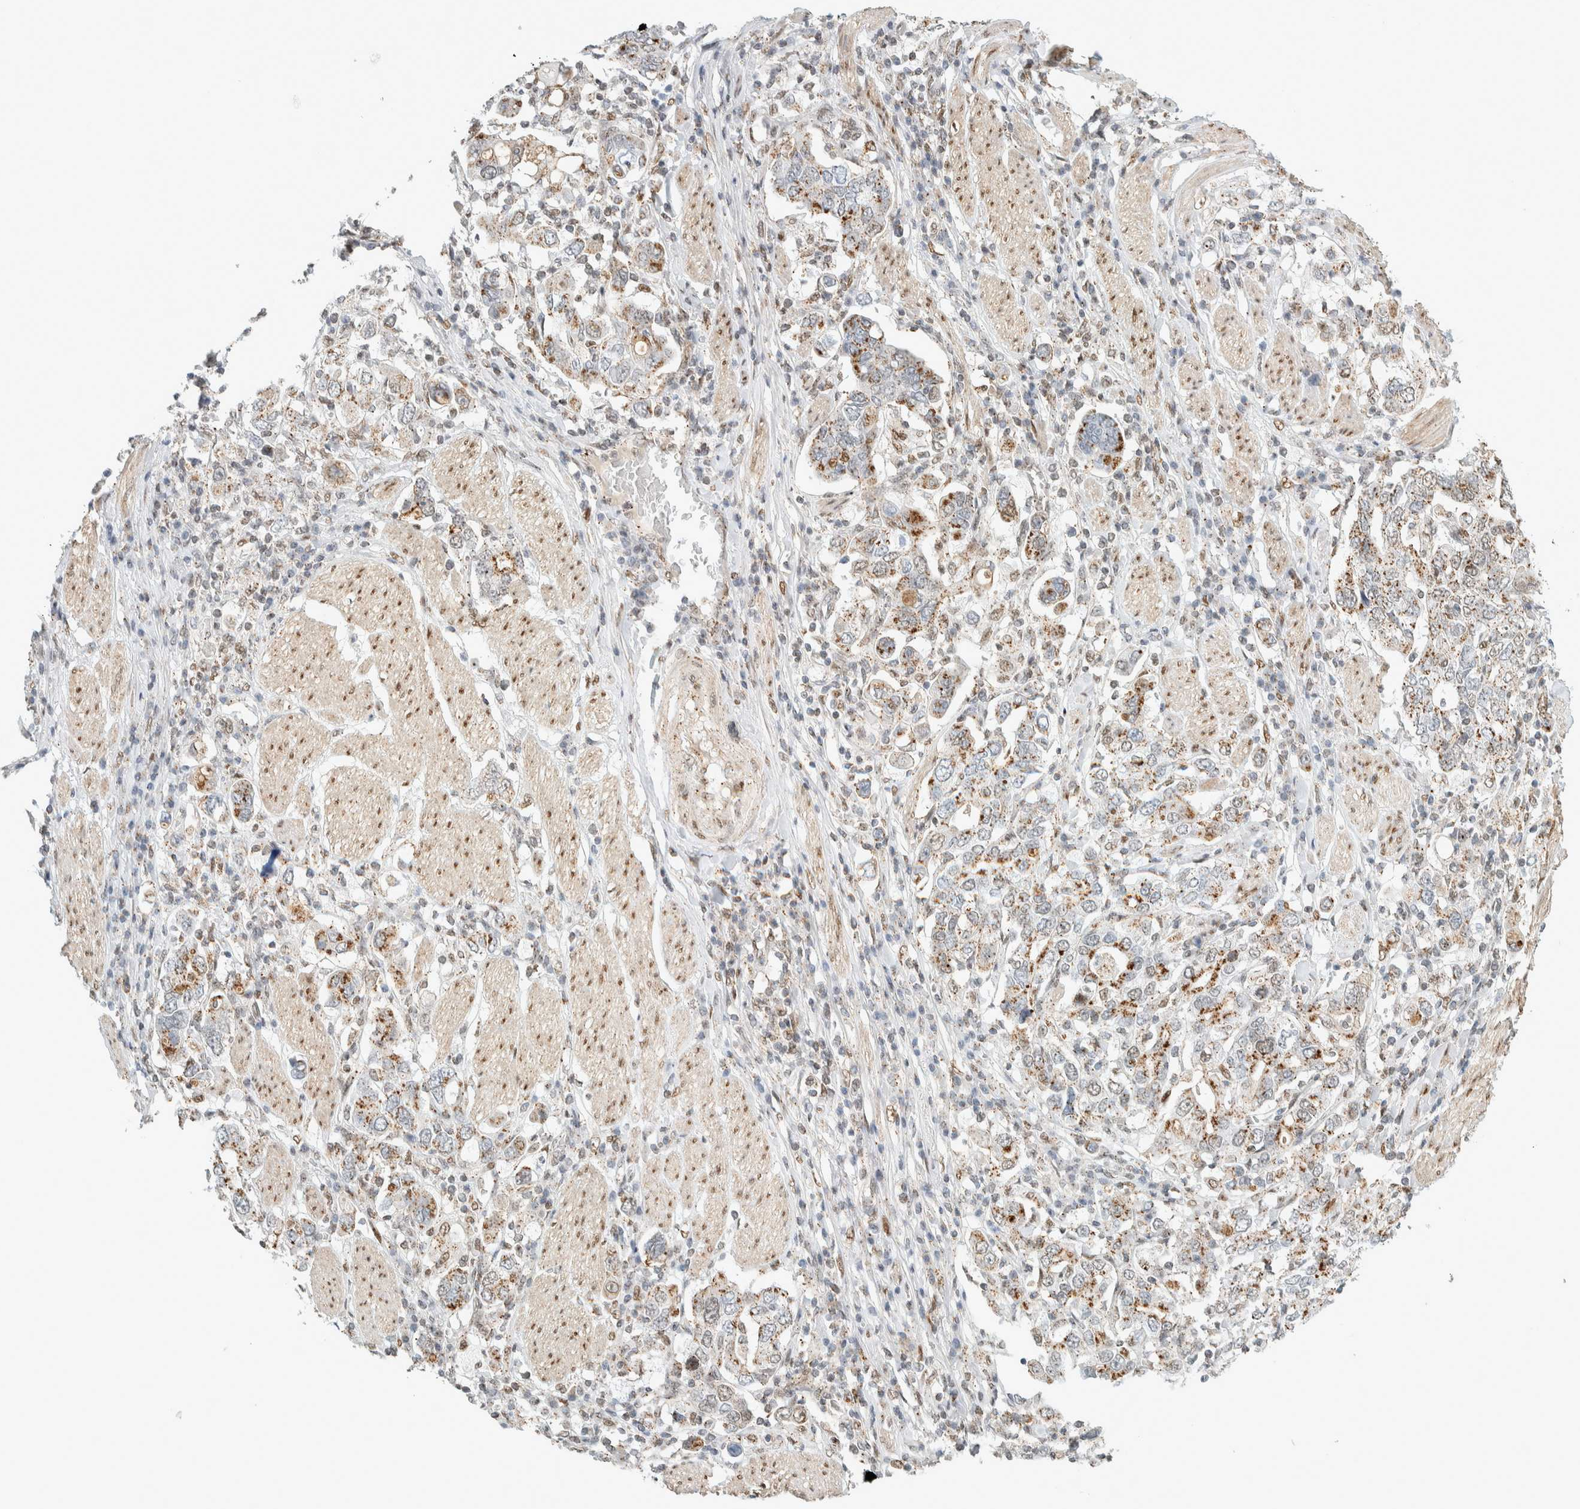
{"staining": {"intensity": "moderate", "quantity": "25%-75%", "location": "cytoplasmic/membranous"}, "tissue": "stomach cancer", "cell_type": "Tumor cells", "image_type": "cancer", "snomed": [{"axis": "morphology", "description": "Adenocarcinoma, NOS"}, {"axis": "topography", "description": "Stomach, upper"}], "caption": "Moderate cytoplasmic/membranous positivity for a protein is appreciated in approximately 25%-75% of tumor cells of stomach adenocarcinoma using immunohistochemistry (IHC).", "gene": "TFE3", "patient": {"sex": "male", "age": 62}}